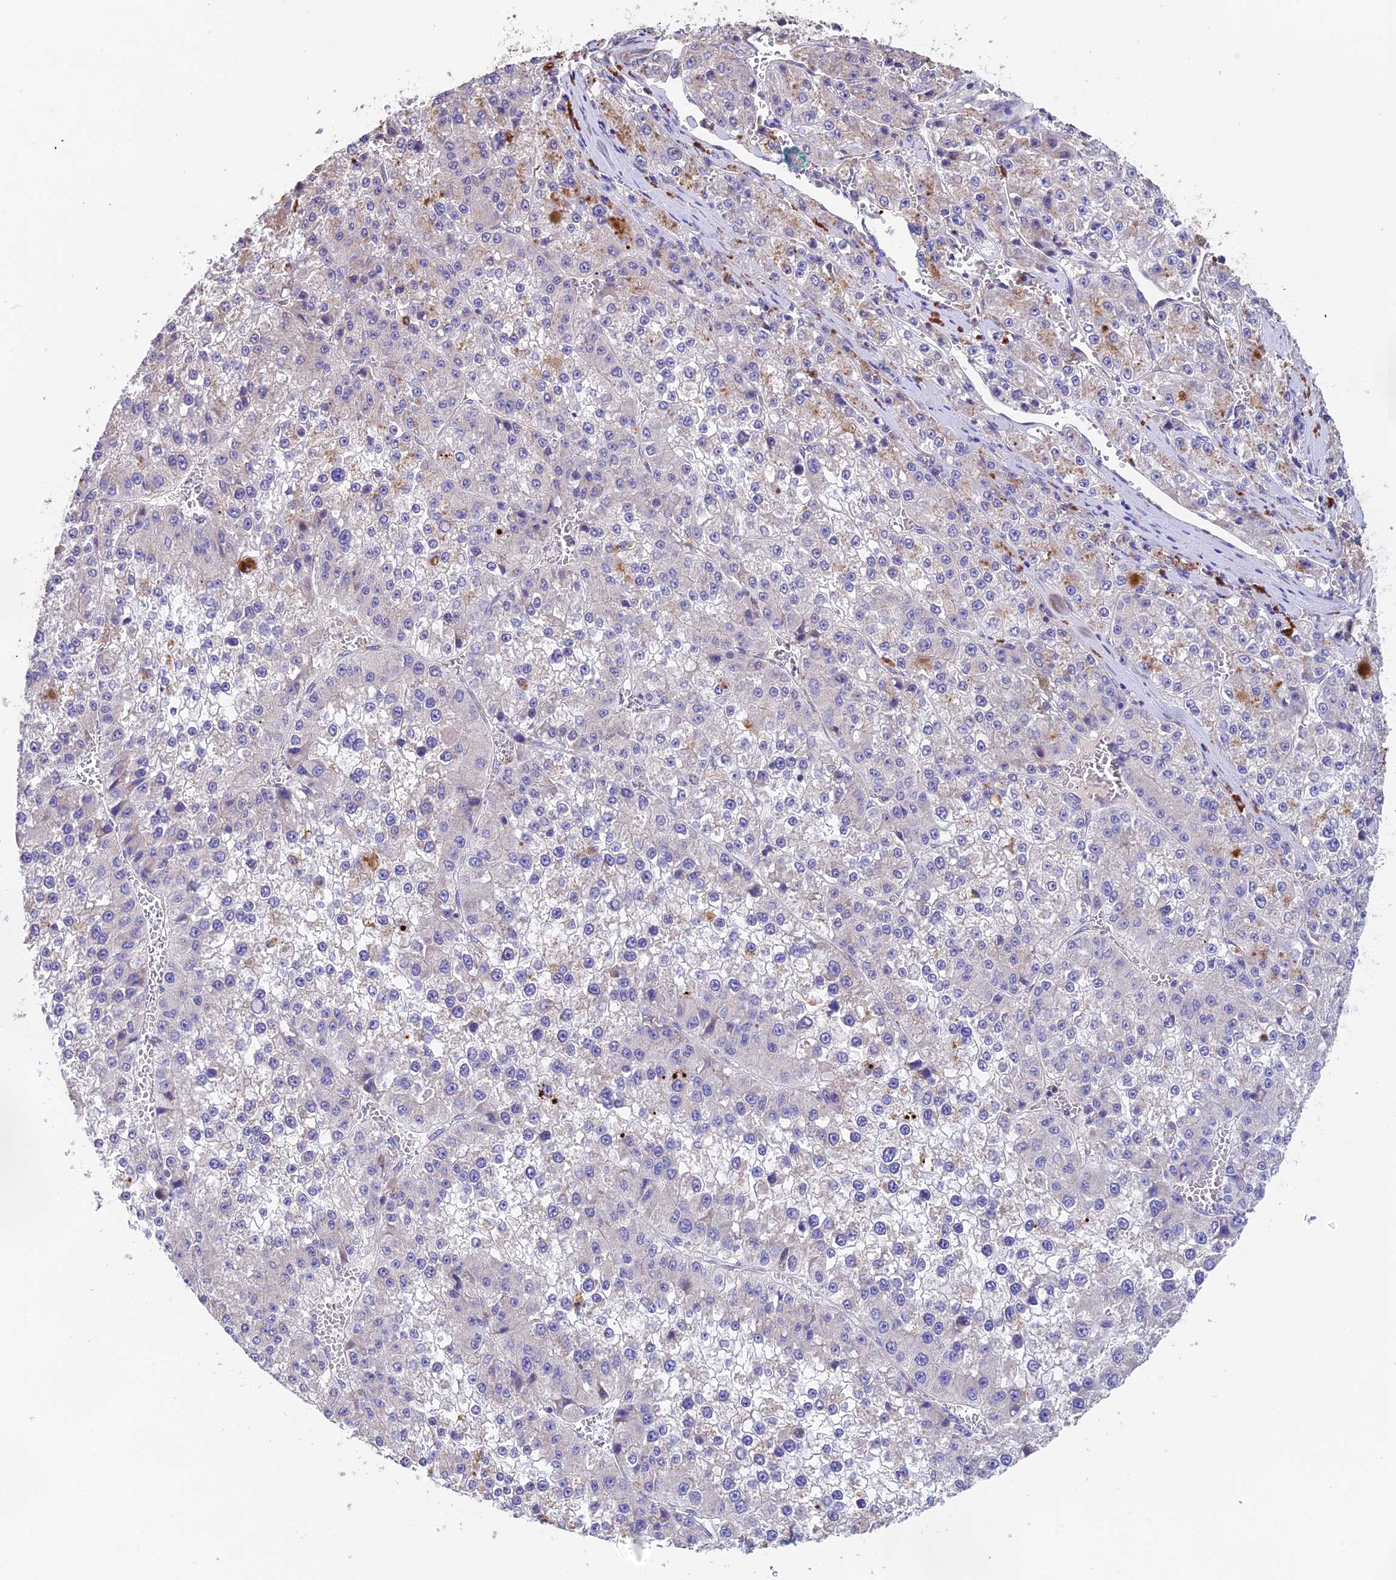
{"staining": {"intensity": "weak", "quantity": "<25%", "location": "cytoplasmic/membranous"}, "tissue": "liver cancer", "cell_type": "Tumor cells", "image_type": "cancer", "snomed": [{"axis": "morphology", "description": "Carcinoma, Hepatocellular, NOS"}, {"axis": "topography", "description": "Liver"}], "caption": "Image shows no protein staining in tumor cells of liver cancer tissue. Nuclei are stained in blue.", "gene": "EMC3", "patient": {"sex": "female", "age": 73}}